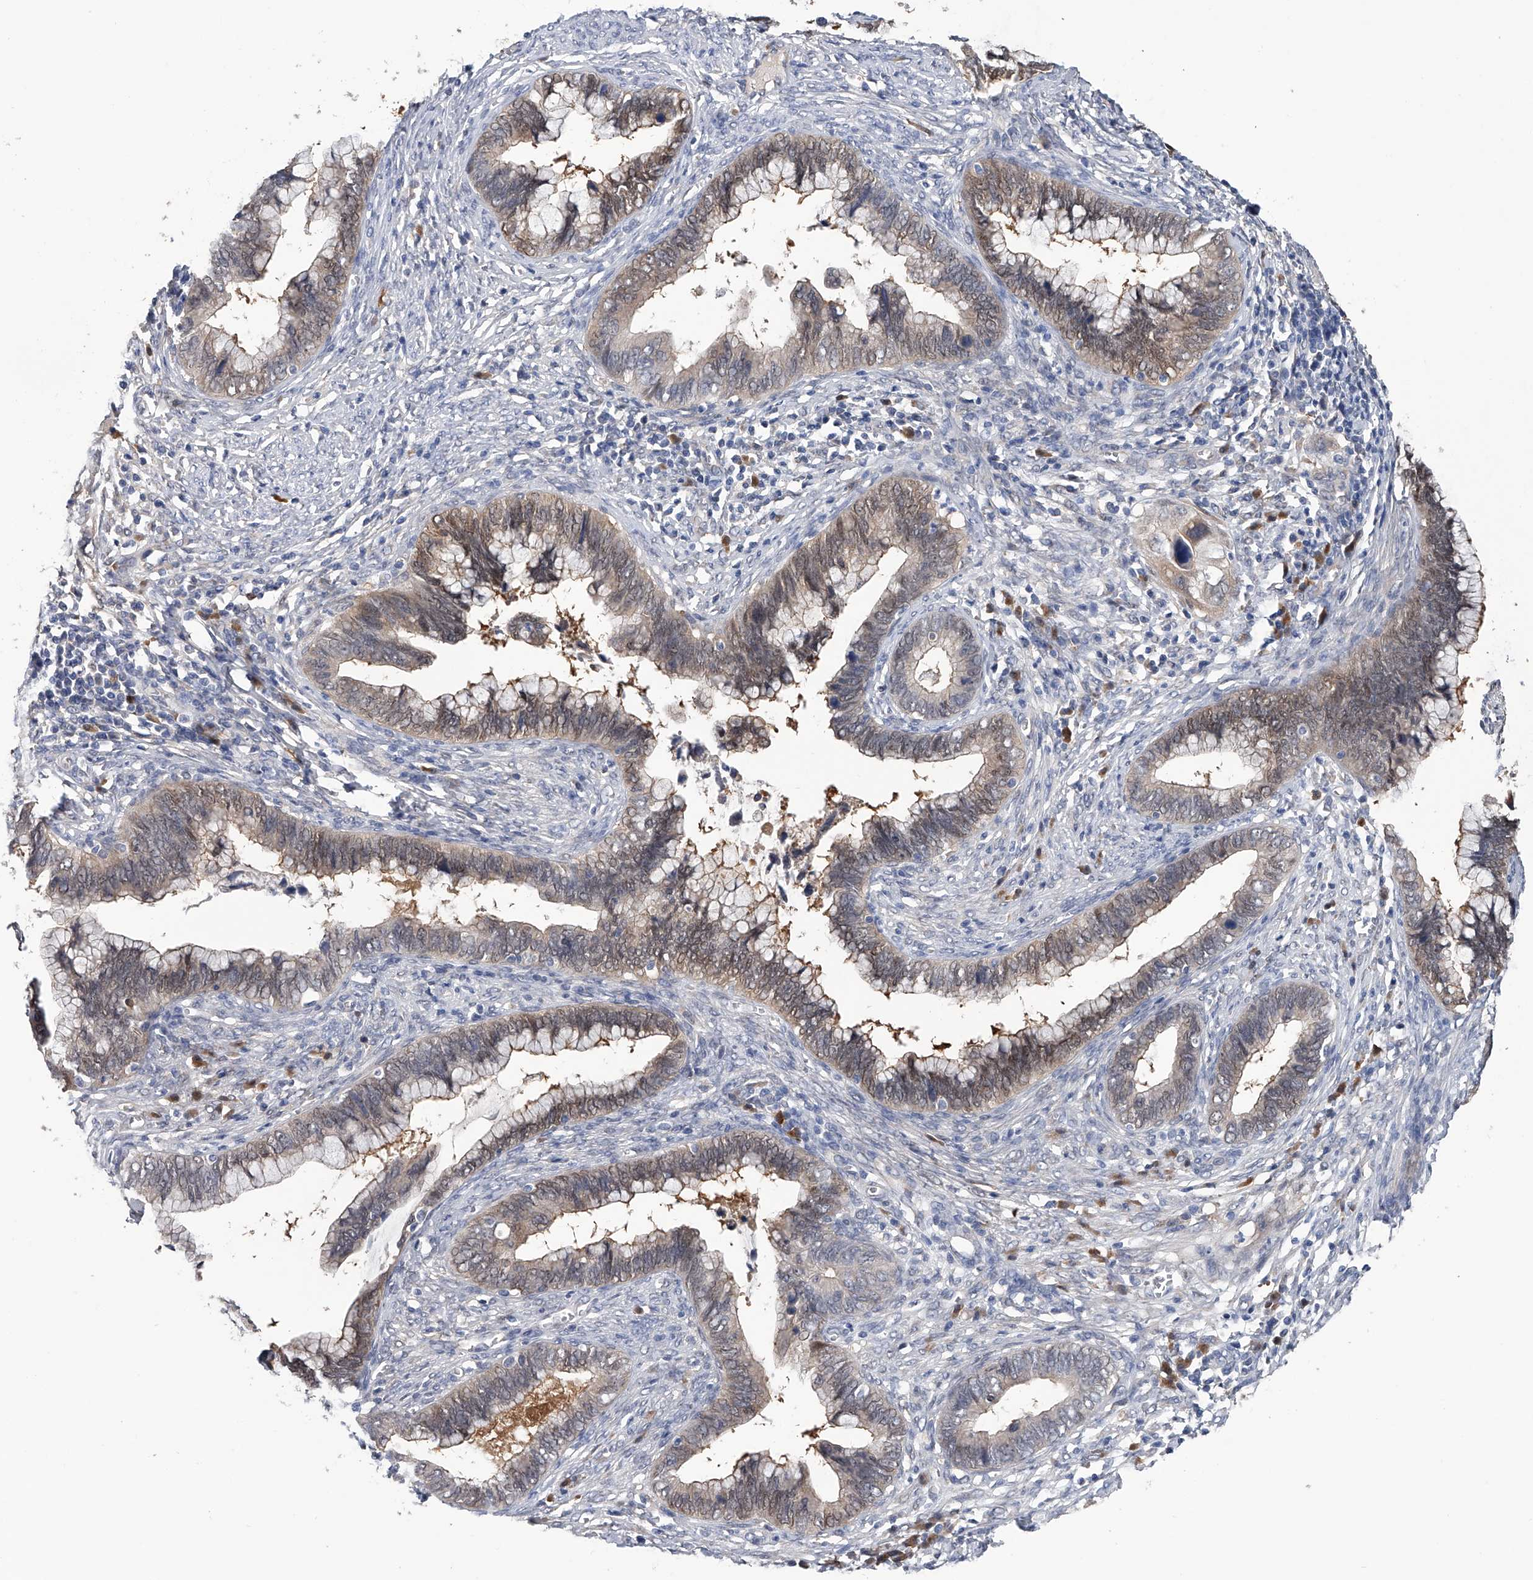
{"staining": {"intensity": "weak", "quantity": "25%-75%", "location": "cytoplasmic/membranous,nuclear"}, "tissue": "cervical cancer", "cell_type": "Tumor cells", "image_type": "cancer", "snomed": [{"axis": "morphology", "description": "Adenocarcinoma, NOS"}, {"axis": "topography", "description": "Cervix"}], "caption": "Immunohistochemical staining of human adenocarcinoma (cervical) exhibits low levels of weak cytoplasmic/membranous and nuclear protein positivity in about 25%-75% of tumor cells.", "gene": "PGM3", "patient": {"sex": "female", "age": 44}}